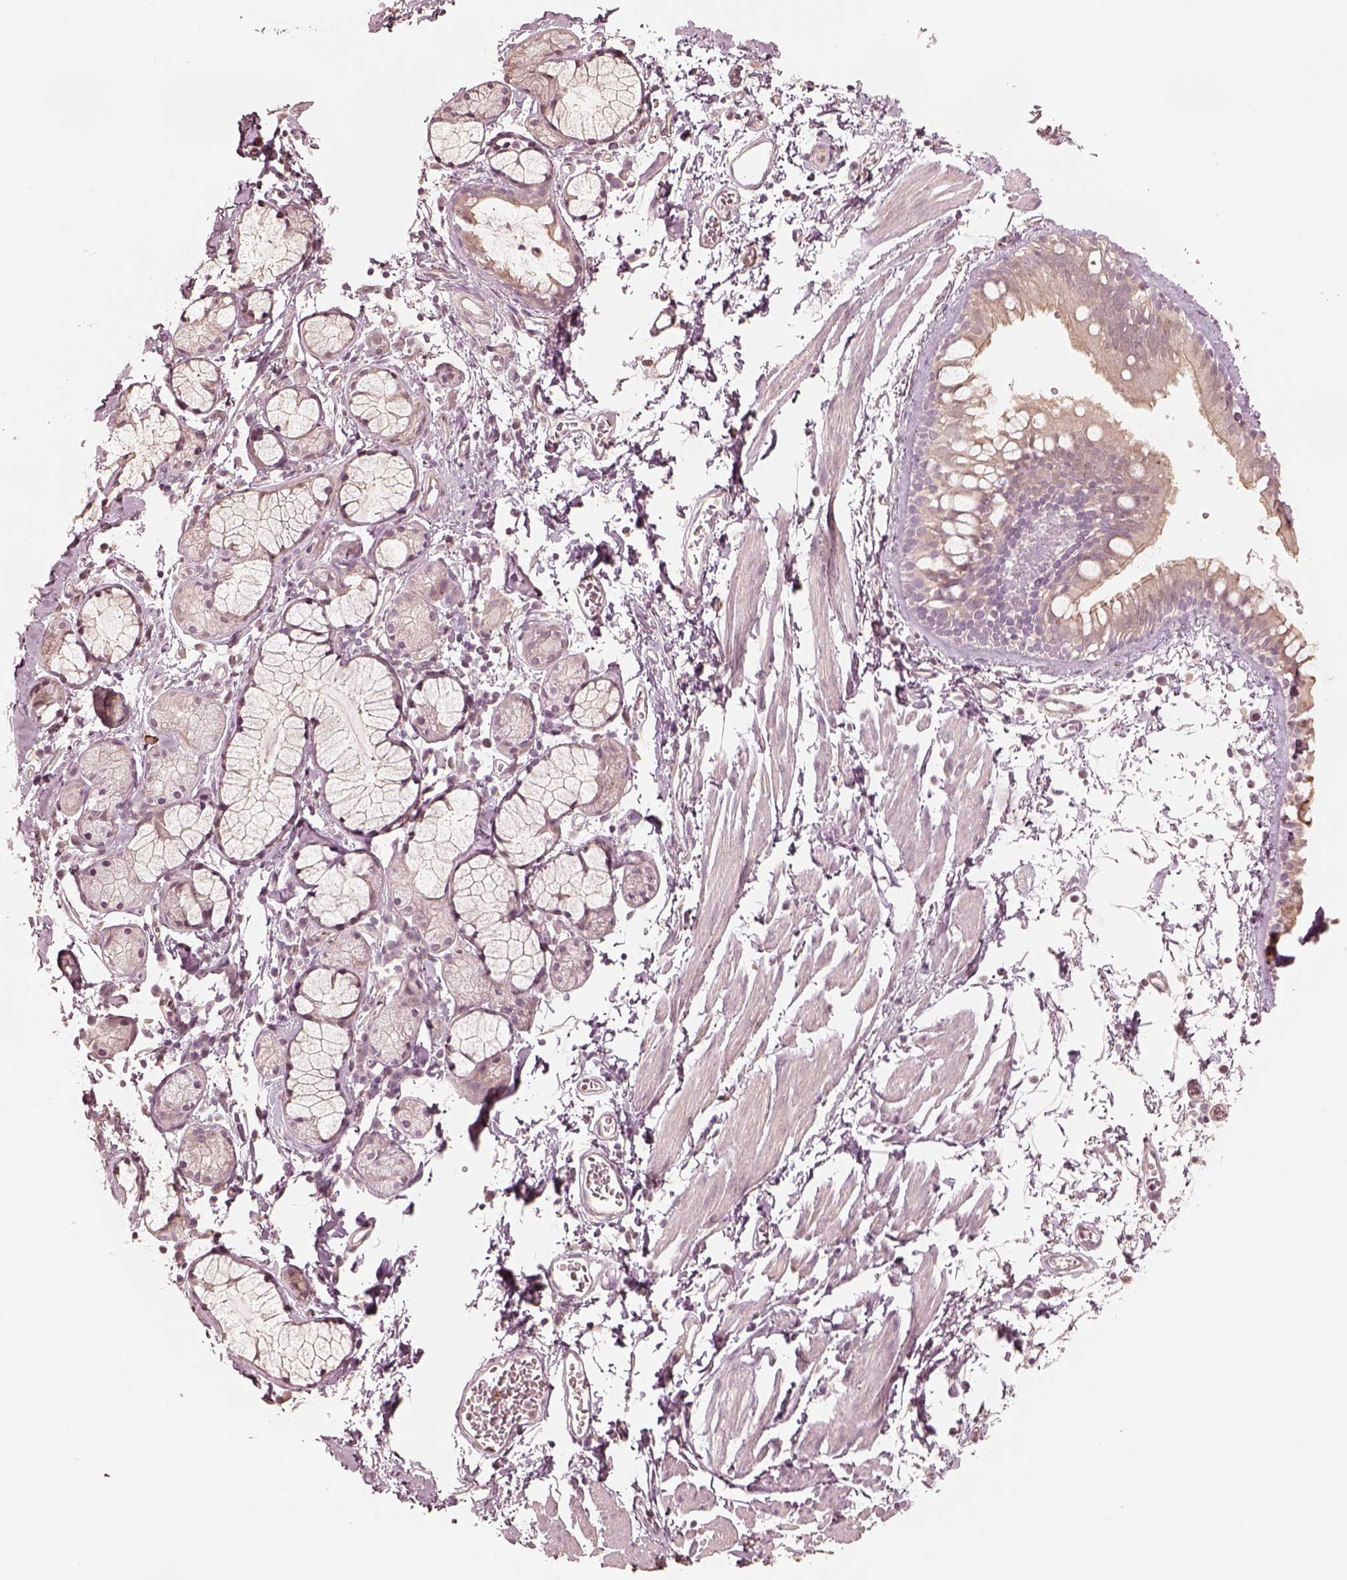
{"staining": {"intensity": "weak", "quantity": "25%-75%", "location": "cytoplasmic/membranous"}, "tissue": "bronchus", "cell_type": "Respiratory epithelial cells", "image_type": "normal", "snomed": [{"axis": "morphology", "description": "Normal tissue, NOS"}, {"axis": "topography", "description": "Cartilage tissue"}, {"axis": "topography", "description": "Bronchus"}], "caption": "Normal bronchus displays weak cytoplasmic/membranous positivity in about 25%-75% of respiratory epithelial cells The staining was performed using DAB, with brown indicating positive protein expression. Nuclei are stained blue with hematoxylin..", "gene": "KIF5C", "patient": {"sex": "female", "age": 59}}